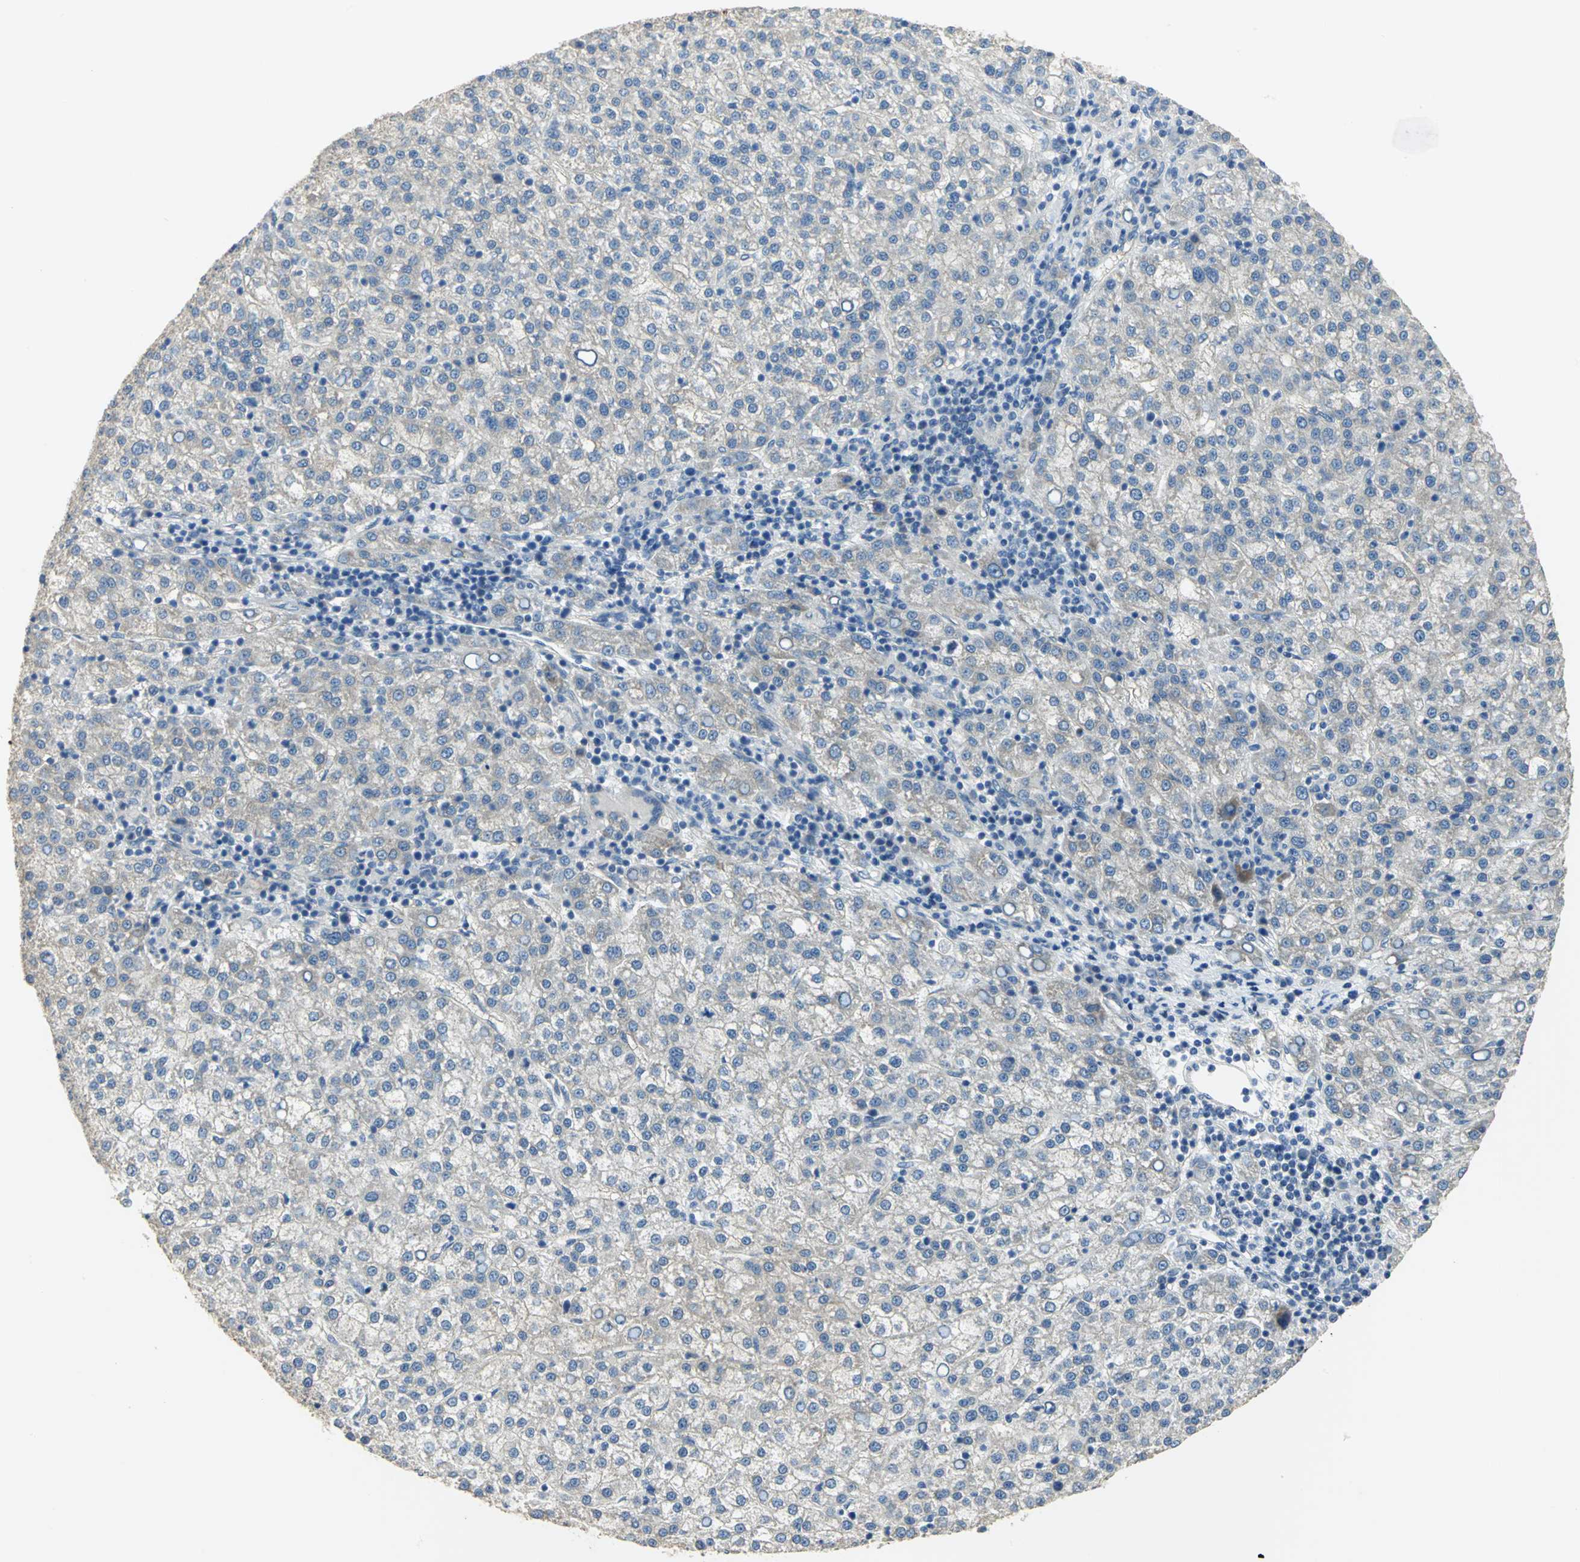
{"staining": {"intensity": "negative", "quantity": "none", "location": "none"}, "tissue": "liver cancer", "cell_type": "Tumor cells", "image_type": "cancer", "snomed": [{"axis": "morphology", "description": "Carcinoma, Hepatocellular, NOS"}, {"axis": "topography", "description": "Liver"}], "caption": "This is a photomicrograph of immunohistochemistry staining of liver cancer, which shows no positivity in tumor cells.", "gene": "HTR1F", "patient": {"sex": "female", "age": 58}}